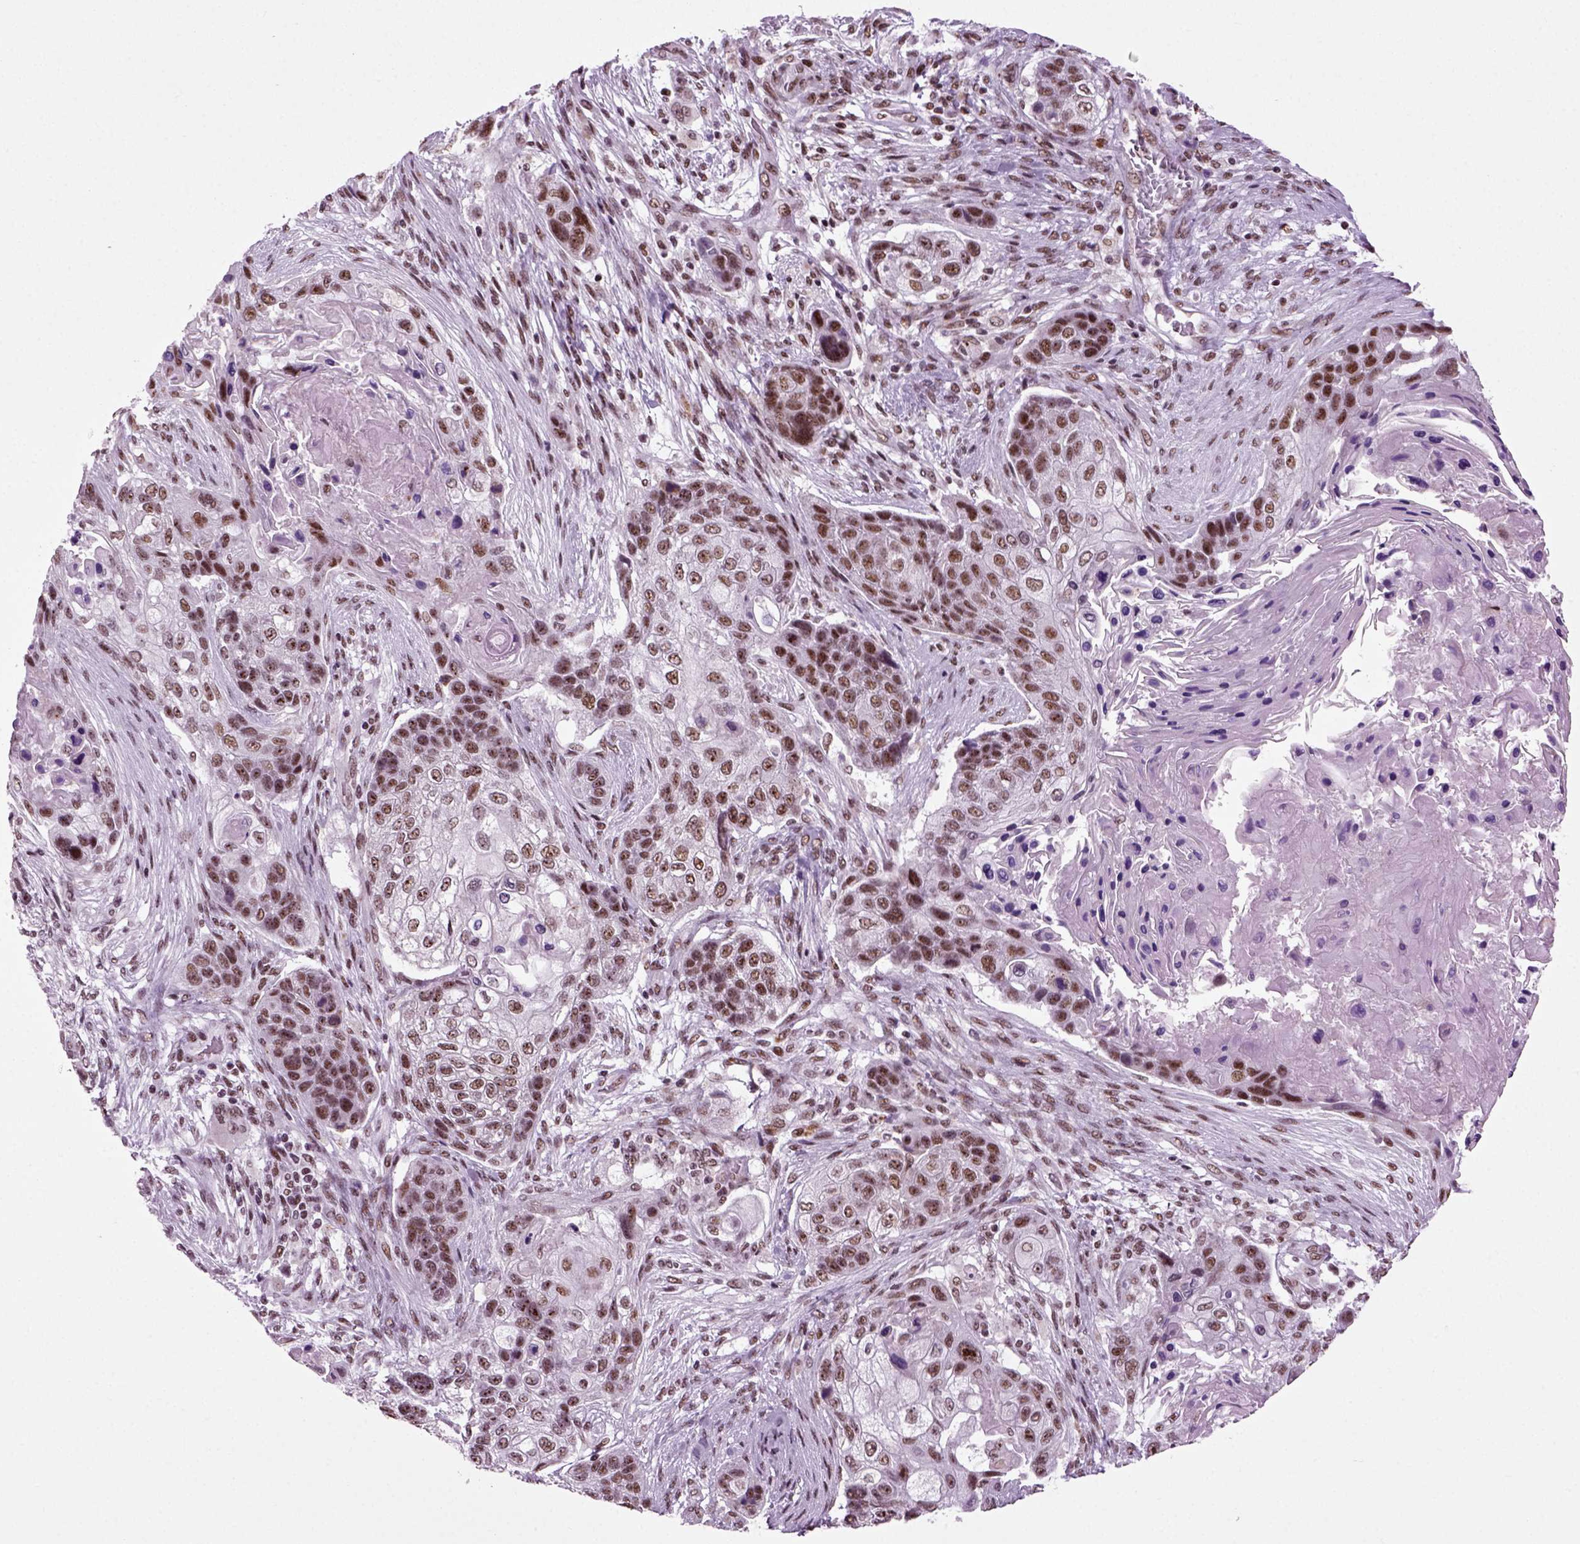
{"staining": {"intensity": "moderate", "quantity": ">75%", "location": "nuclear"}, "tissue": "lung cancer", "cell_type": "Tumor cells", "image_type": "cancer", "snomed": [{"axis": "morphology", "description": "Squamous cell carcinoma, NOS"}, {"axis": "topography", "description": "Lung"}], "caption": "IHC (DAB) staining of human lung cancer demonstrates moderate nuclear protein positivity in about >75% of tumor cells.", "gene": "RCOR3", "patient": {"sex": "male", "age": 69}}